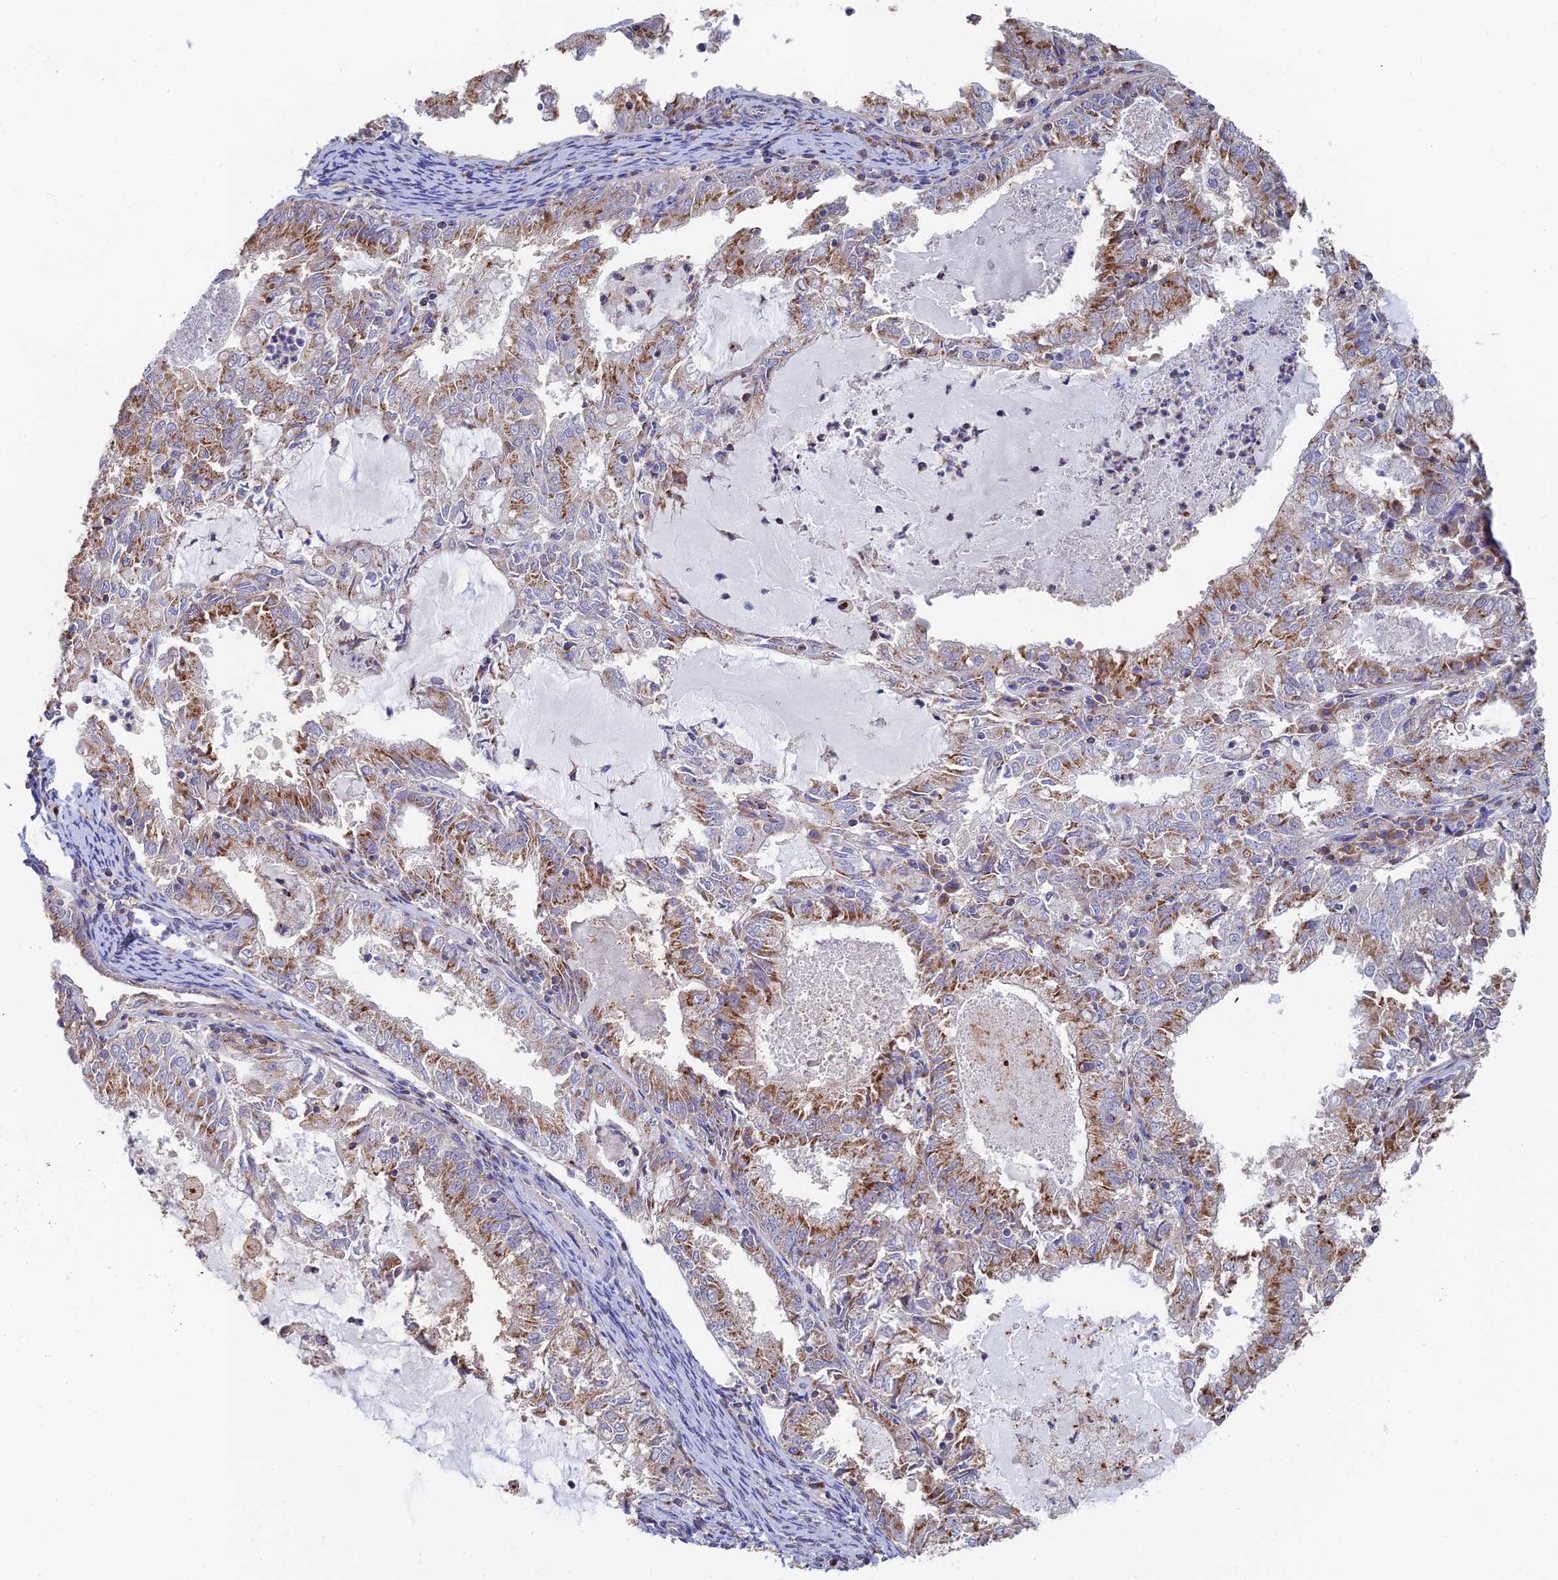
{"staining": {"intensity": "moderate", "quantity": ">75%", "location": "cytoplasmic/membranous"}, "tissue": "endometrial cancer", "cell_type": "Tumor cells", "image_type": "cancer", "snomed": [{"axis": "morphology", "description": "Adenocarcinoma, NOS"}, {"axis": "topography", "description": "Endometrium"}], "caption": "Endometrial cancer (adenocarcinoma) was stained to show a protein in brown. There is medium levels of moderate cytoplasmic/membranous staining in about >75% of tumor cells. Using DAB (brown) and hematoxylin (blue) stains, captured at high magnification using brightfield microscopy.", "gene": "HS2ST1", "patient": {"sex": "female", "age": 57}}